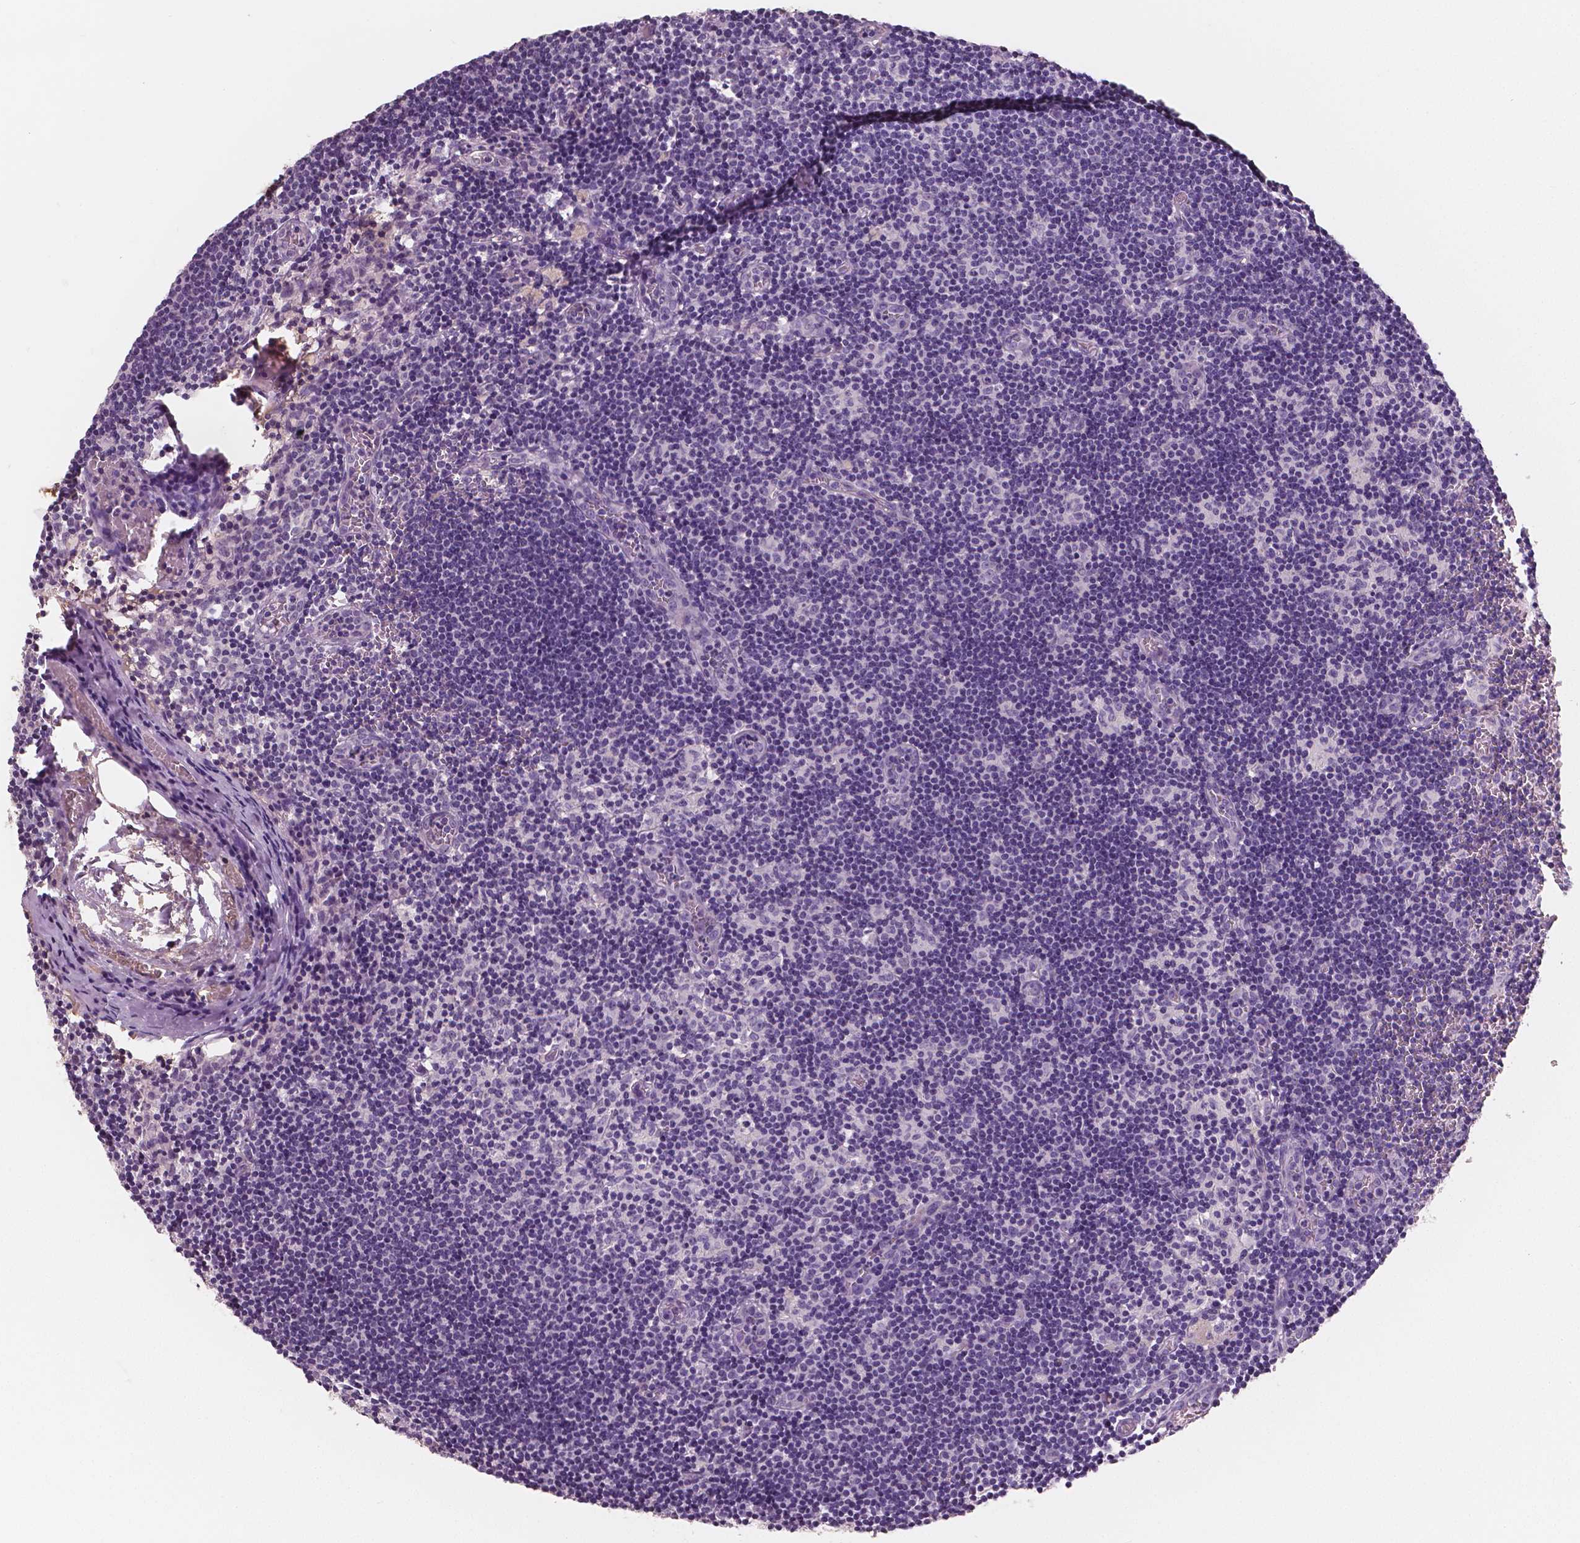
{"staining": {"intensity": "negative", "quantity": "none", "location": "none"}, "tissue": "lymph node", "cell_type": "Germinal center cells", "image_type": "normal", "snomed": [{"axis": "morphology", "description": "Normal tissue, NOS"}, {"axis": "topography", "description": "Lymph node"}], "caption": "The photomicrograph demonstrates no staining of germinal center cells in benign lymph node. (Brightfield microscopy of DAB immunohistochemistry (IHC) at high magnification).", "gene": "APOA4", "patient": {"sex": "female", "age": 52}}